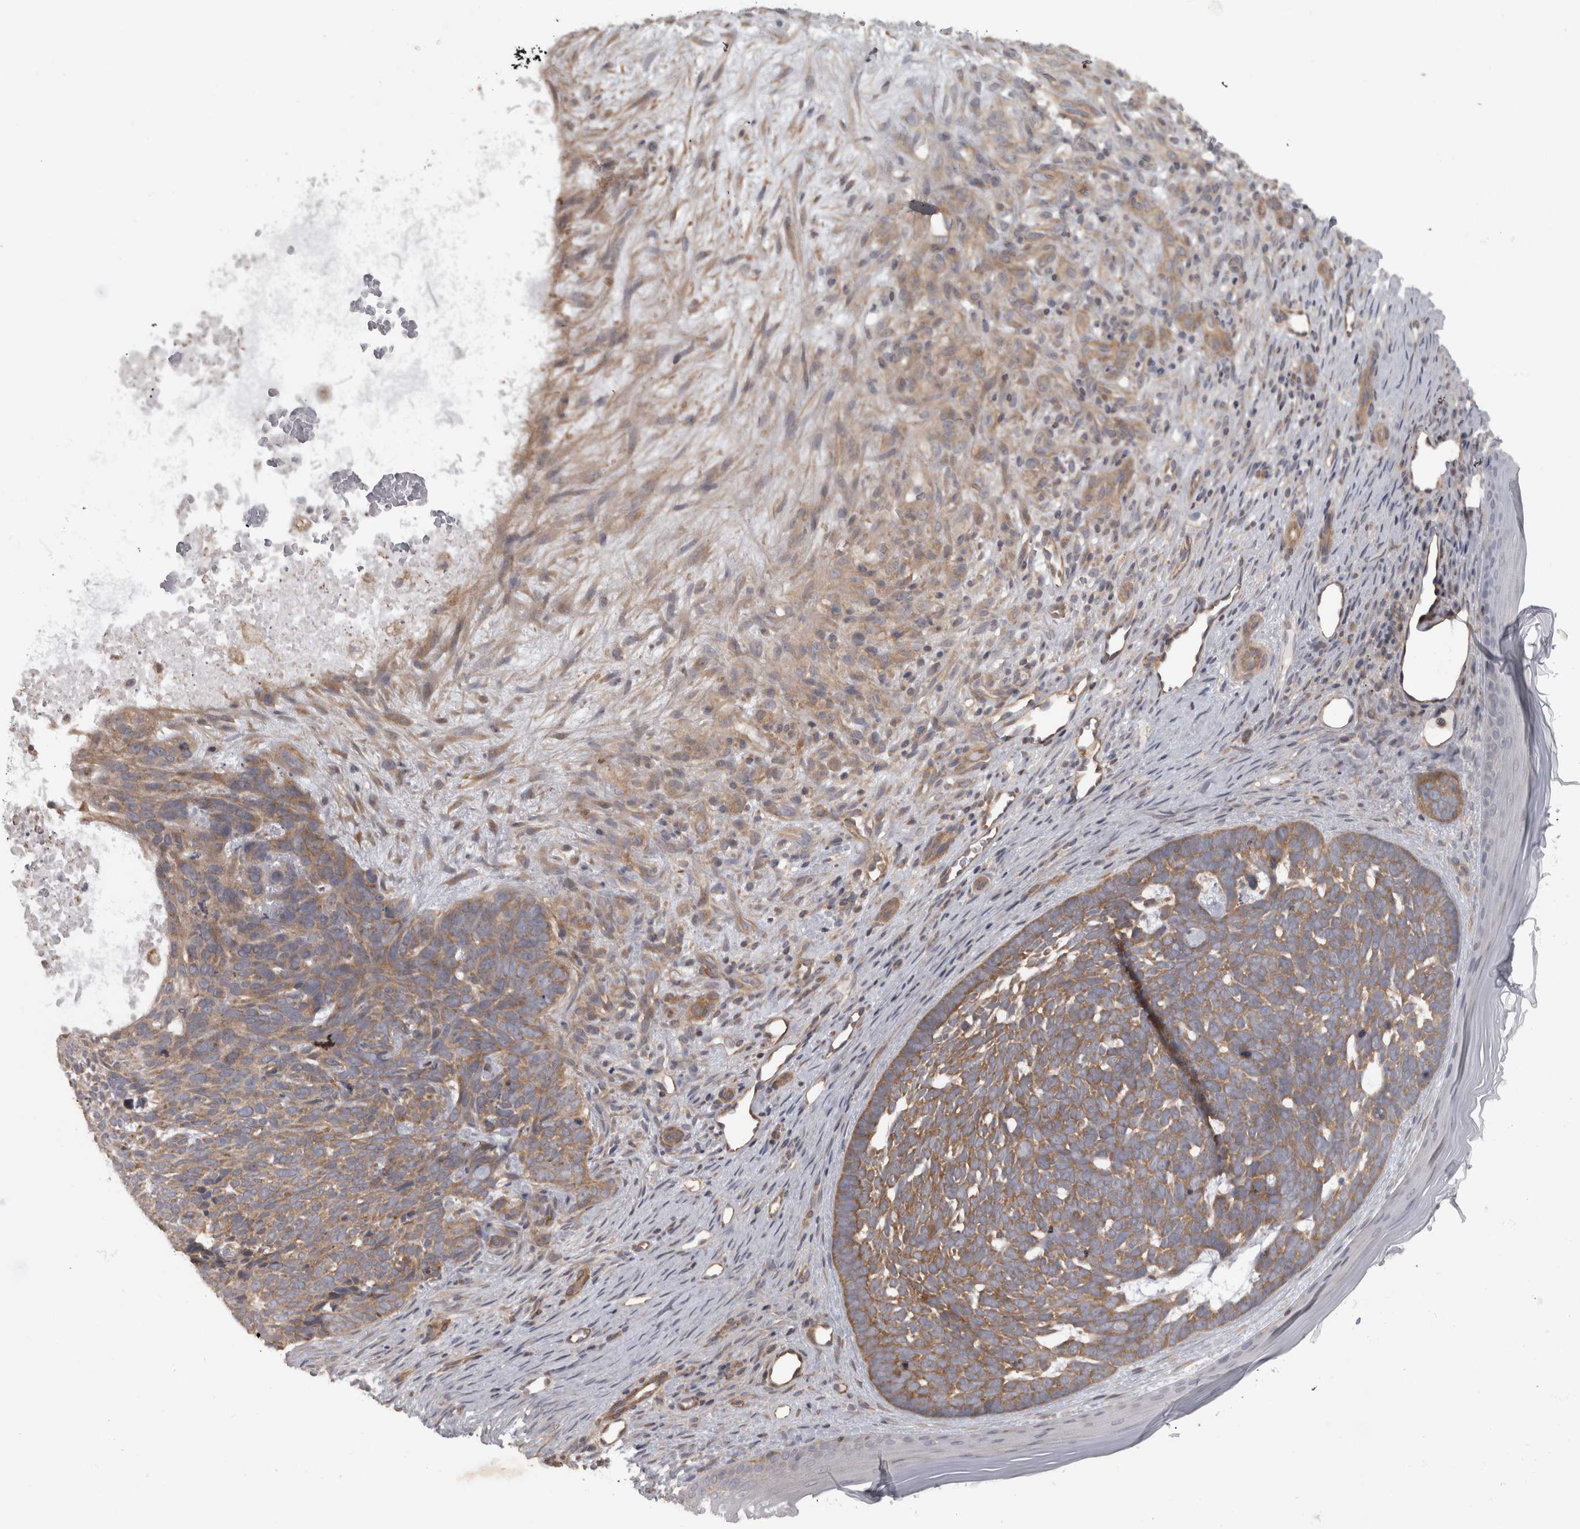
{"staining": {"intensity": "moderate", "quantity": "25%-75%", "location": "cytoplasmic/membranous"}, "tissue": "skin cancer", "cell_type": "Tumor cells", "image_type": "cancer", "snomed": [{"axis": "morphology", "description": "Basal cell carcinoma"}, {"axis": "topography", "description": "Skin"}], "caption": "Tumor cells demonstrate medium levels of moderate cytoplasmic/membranous staining in approximately 25%-75% of cells in human basal cell carcinoma (skin). Nuclei are stained in blue.", "gene": "PPP1R12B", "patient": {"sex": "female", "age": 85}}